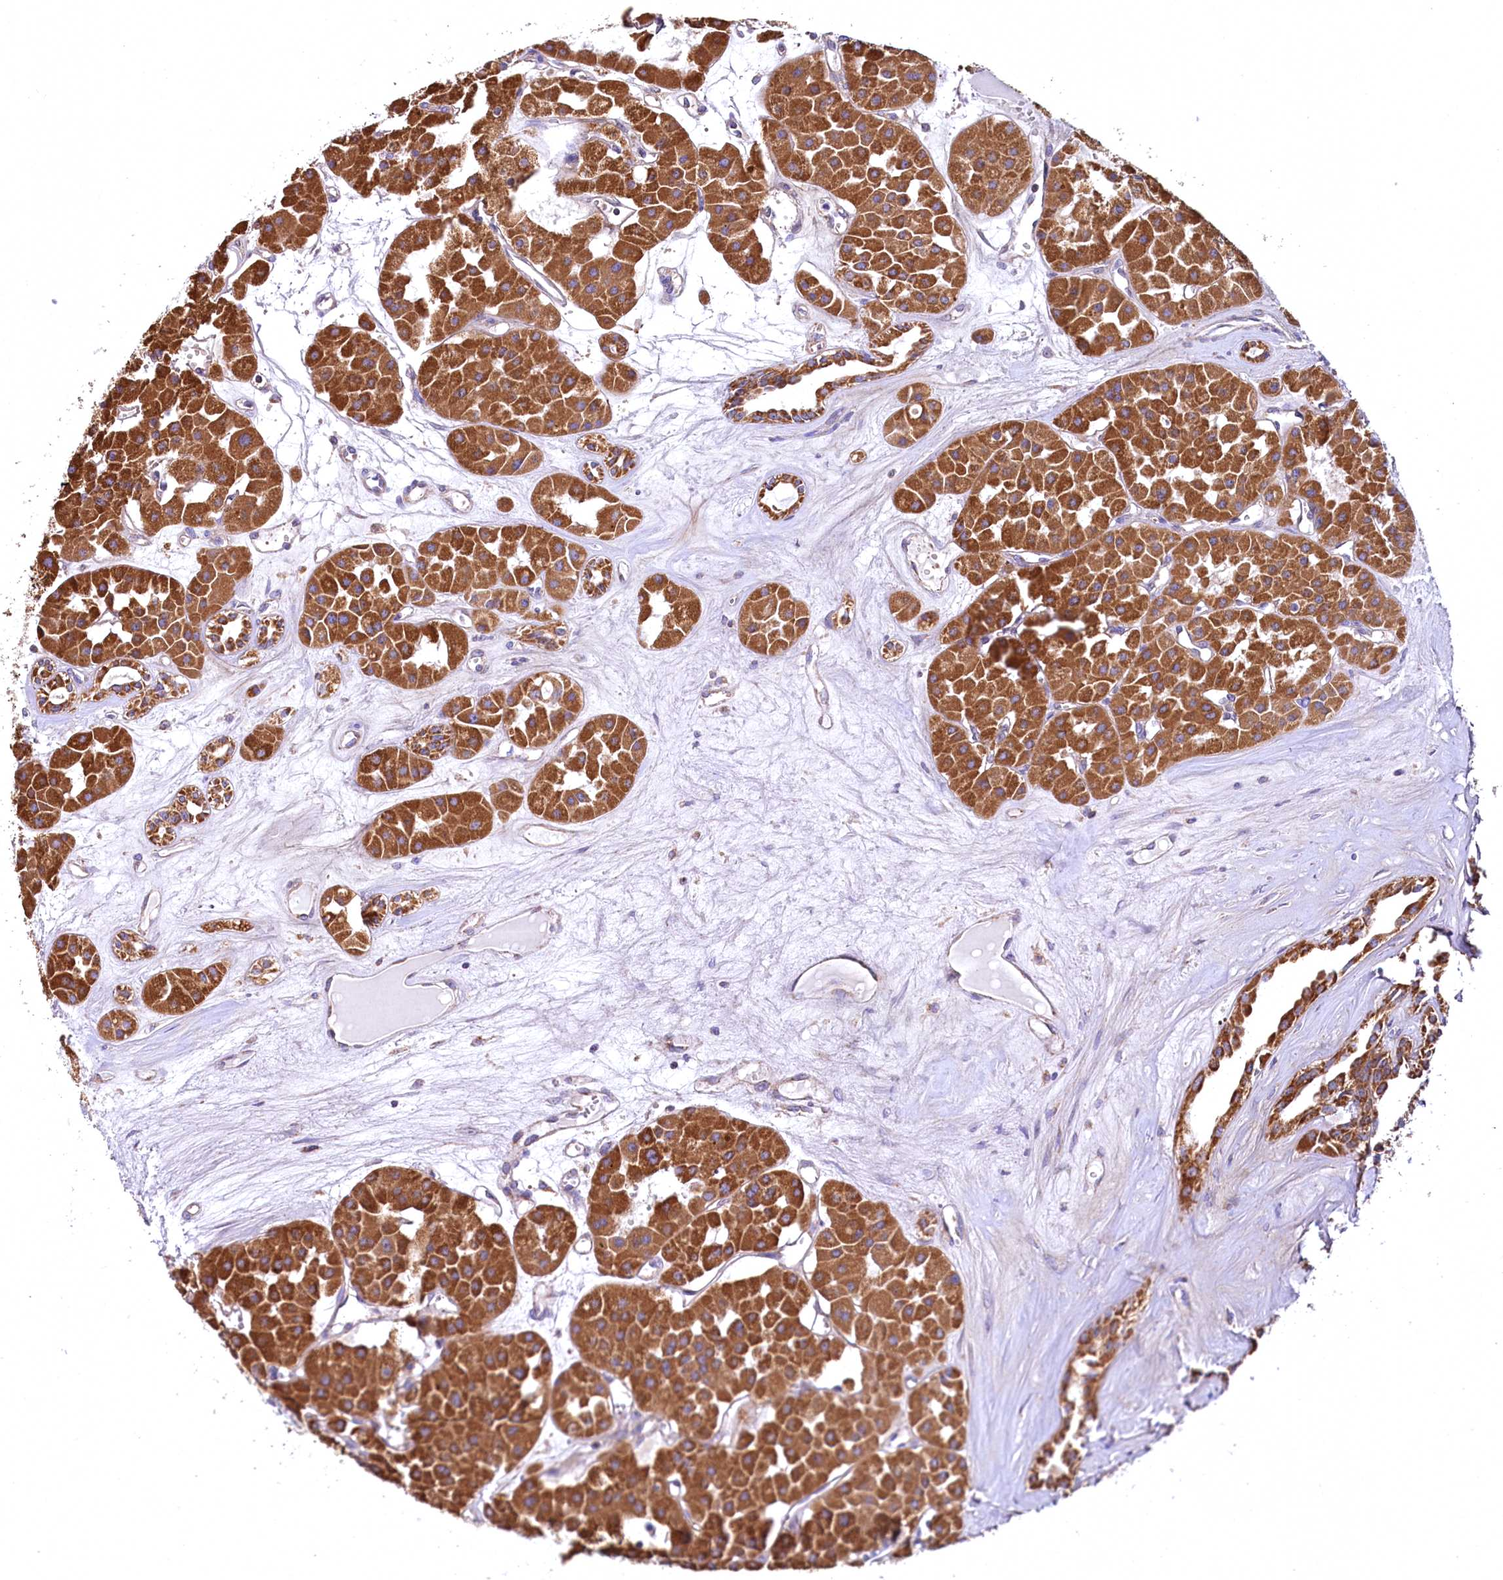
{"staining": {"intensity": "strong", "quantity": ">75%", "location": "cytoplasmic/membranous"}, "tissue": "renal cancer", "cell_type": "Tumor cells", "image_type": "cancer", "snomed": [{"axis": "morphology", "description": "Carcinoma, NOS"}, {"axis": "topography", "description": "Kidney"}], "caption": "Strong cytoplasmic/membranous expression for a protein is appreciated in about >75% of tumor cells of renal cancer (carcinoma) using immunohistochemistry.", "gene": "NUDT15", "patient": {"sex": "female", "age": 75}}